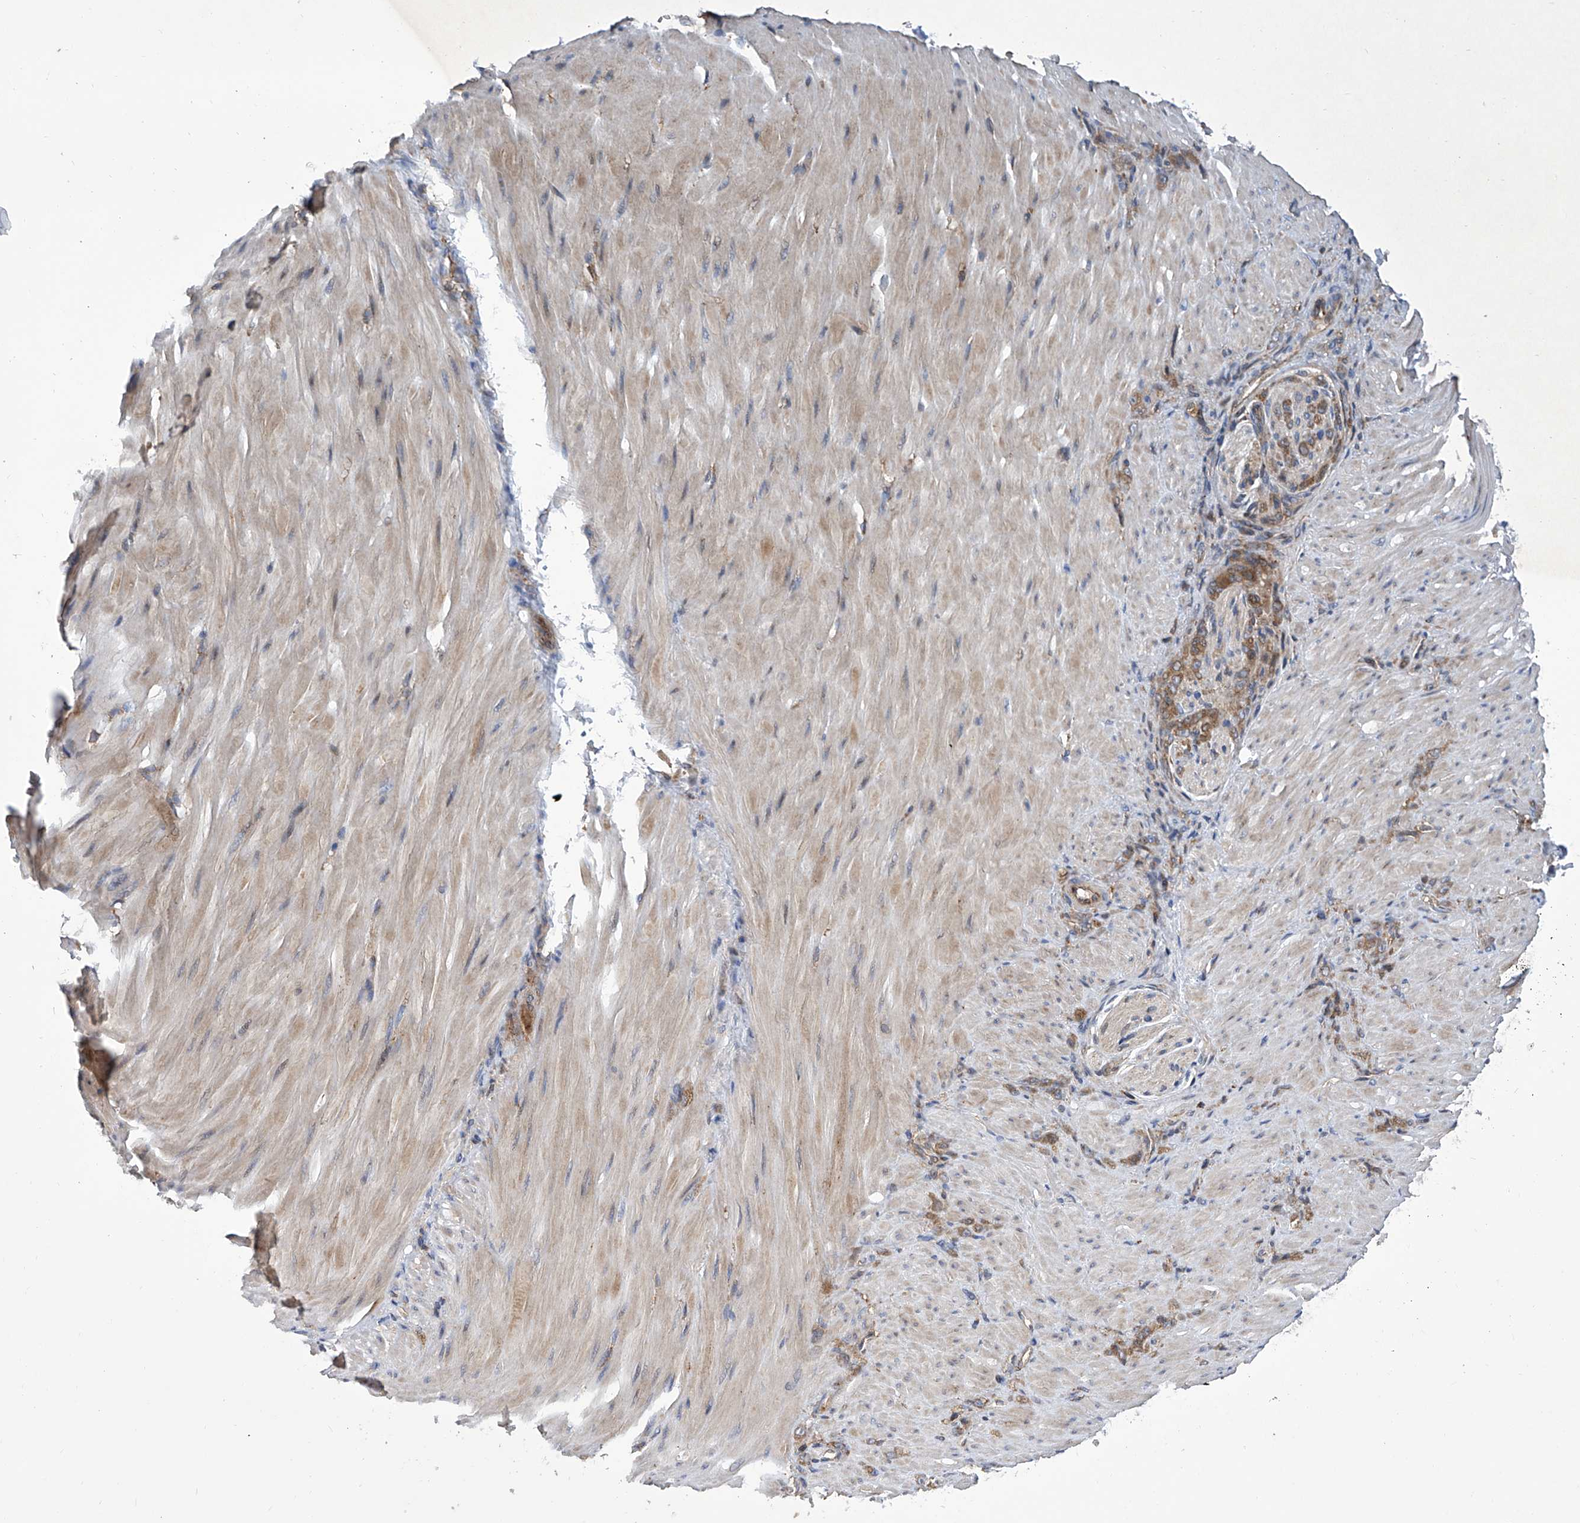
{"staining": {"intensity": "moderate", "quantity": ">75%", "location": "cytoplasmic/membranous"}, "tissue": "stomach cancer", "cell_type": "Tumor cells", "image_type": "cancer", "snomed": [{"axis": "morphology", "description": "Normal tissue, NOS"}, {"axis": "morphology", "description": "Adenocarcinoma, NOS"}, {"axis": "topography", "description": "Stomach"}], "caption": "A histopathology image of stomach cancer stained for a protein demonstrates moderate cytoplasmic/membranous brown staining in tumor cells.", "gene": "SMAP1", "patient": {"sex": "male", "age": 82}}